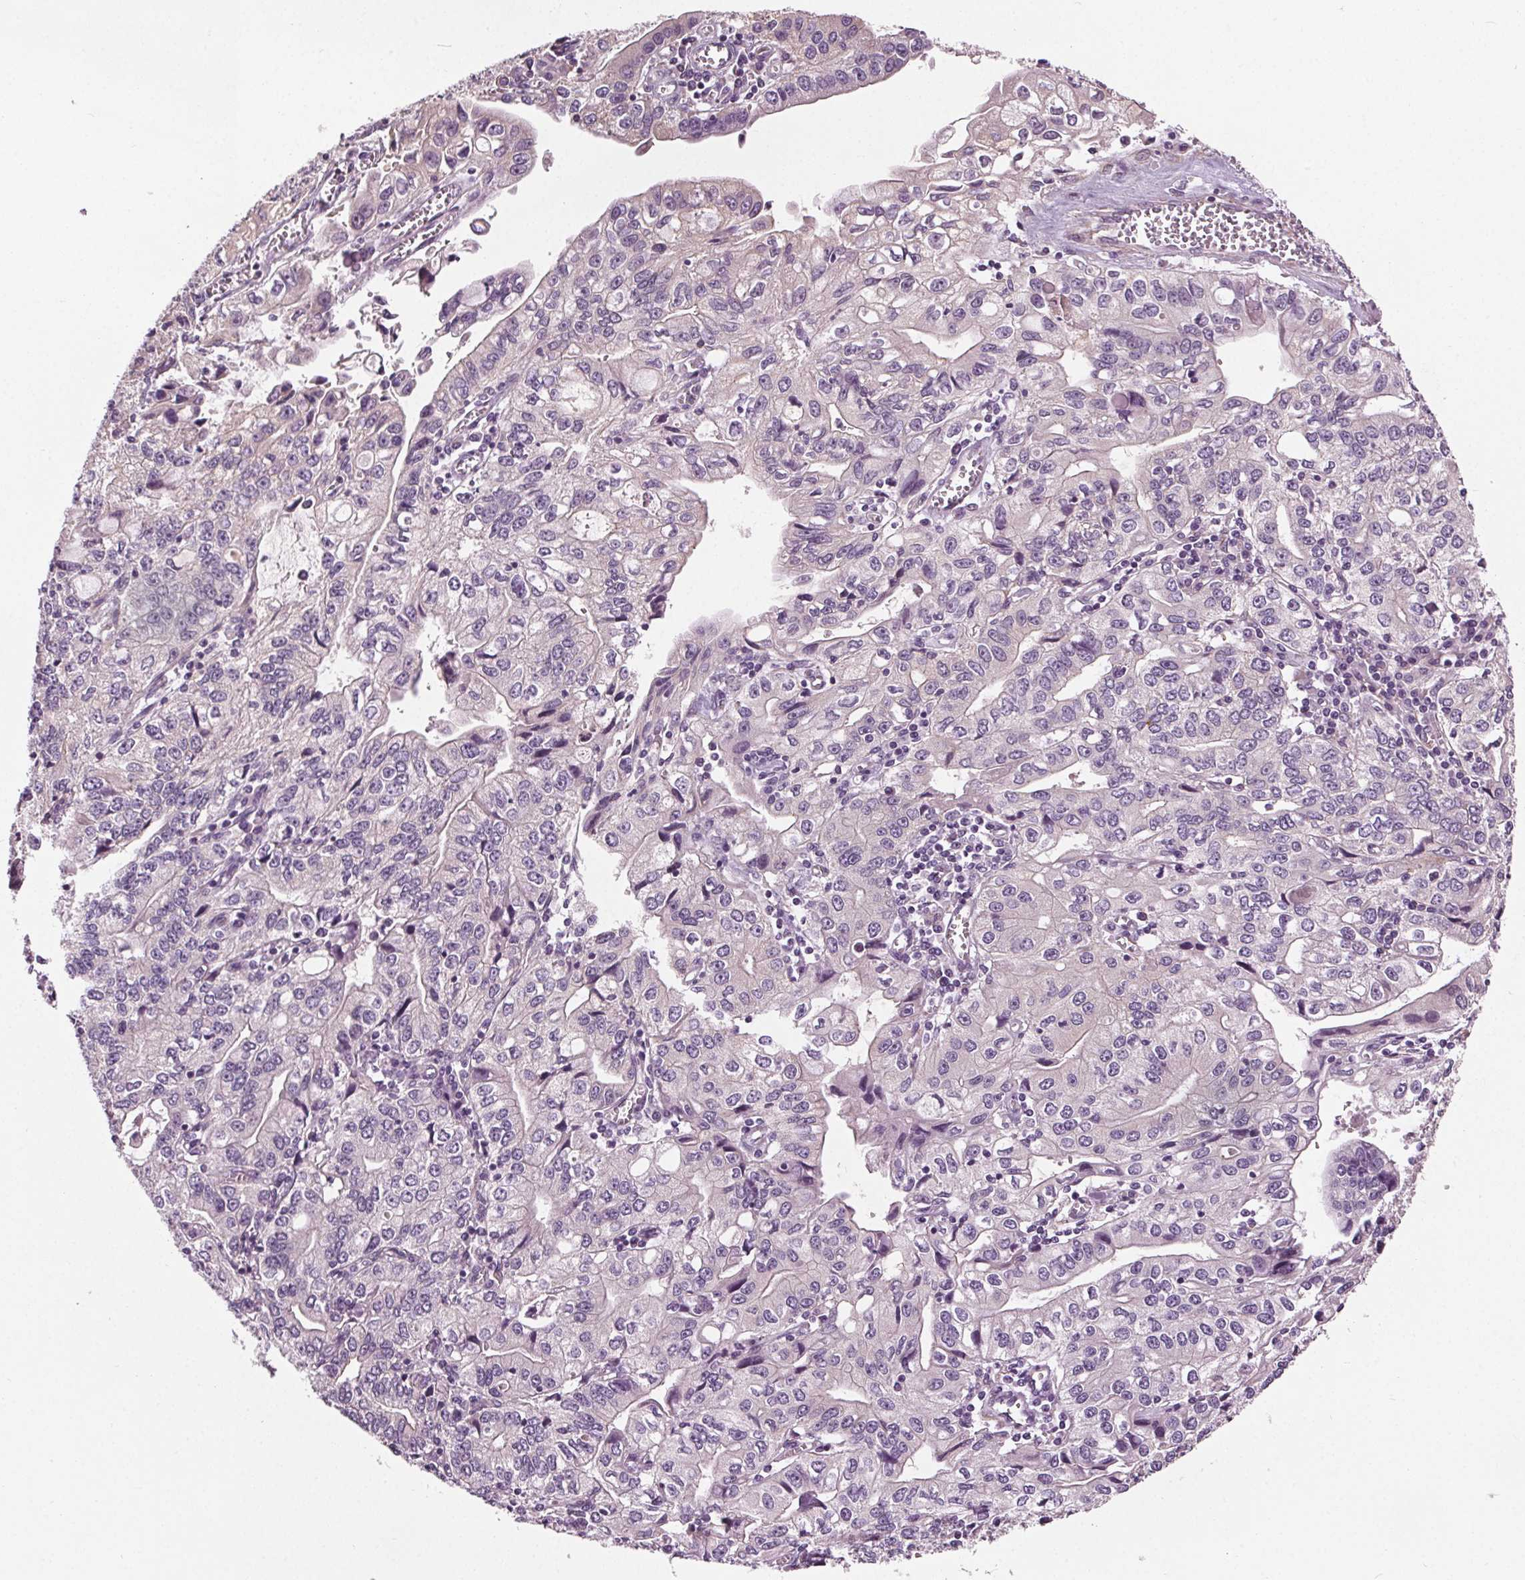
{"staining": {"intensity": "negative", "quantity": "none", "location": "none"}, "tissue": "stomach cancer", "cell_type": "Tumor cells", "image_type": "cancer", "snomed": [{"axis": "morphology", "description": "Adenocarcinoma, NOS"}, {"axis": "topography", "description": "Stomach, lower"}], "caption": "An image of human stomach cancer (adenocarcinoma) is negative for staining in tumor cells.", "gene": "RASA1", "patient": {"sex": "female", "age": 72}}